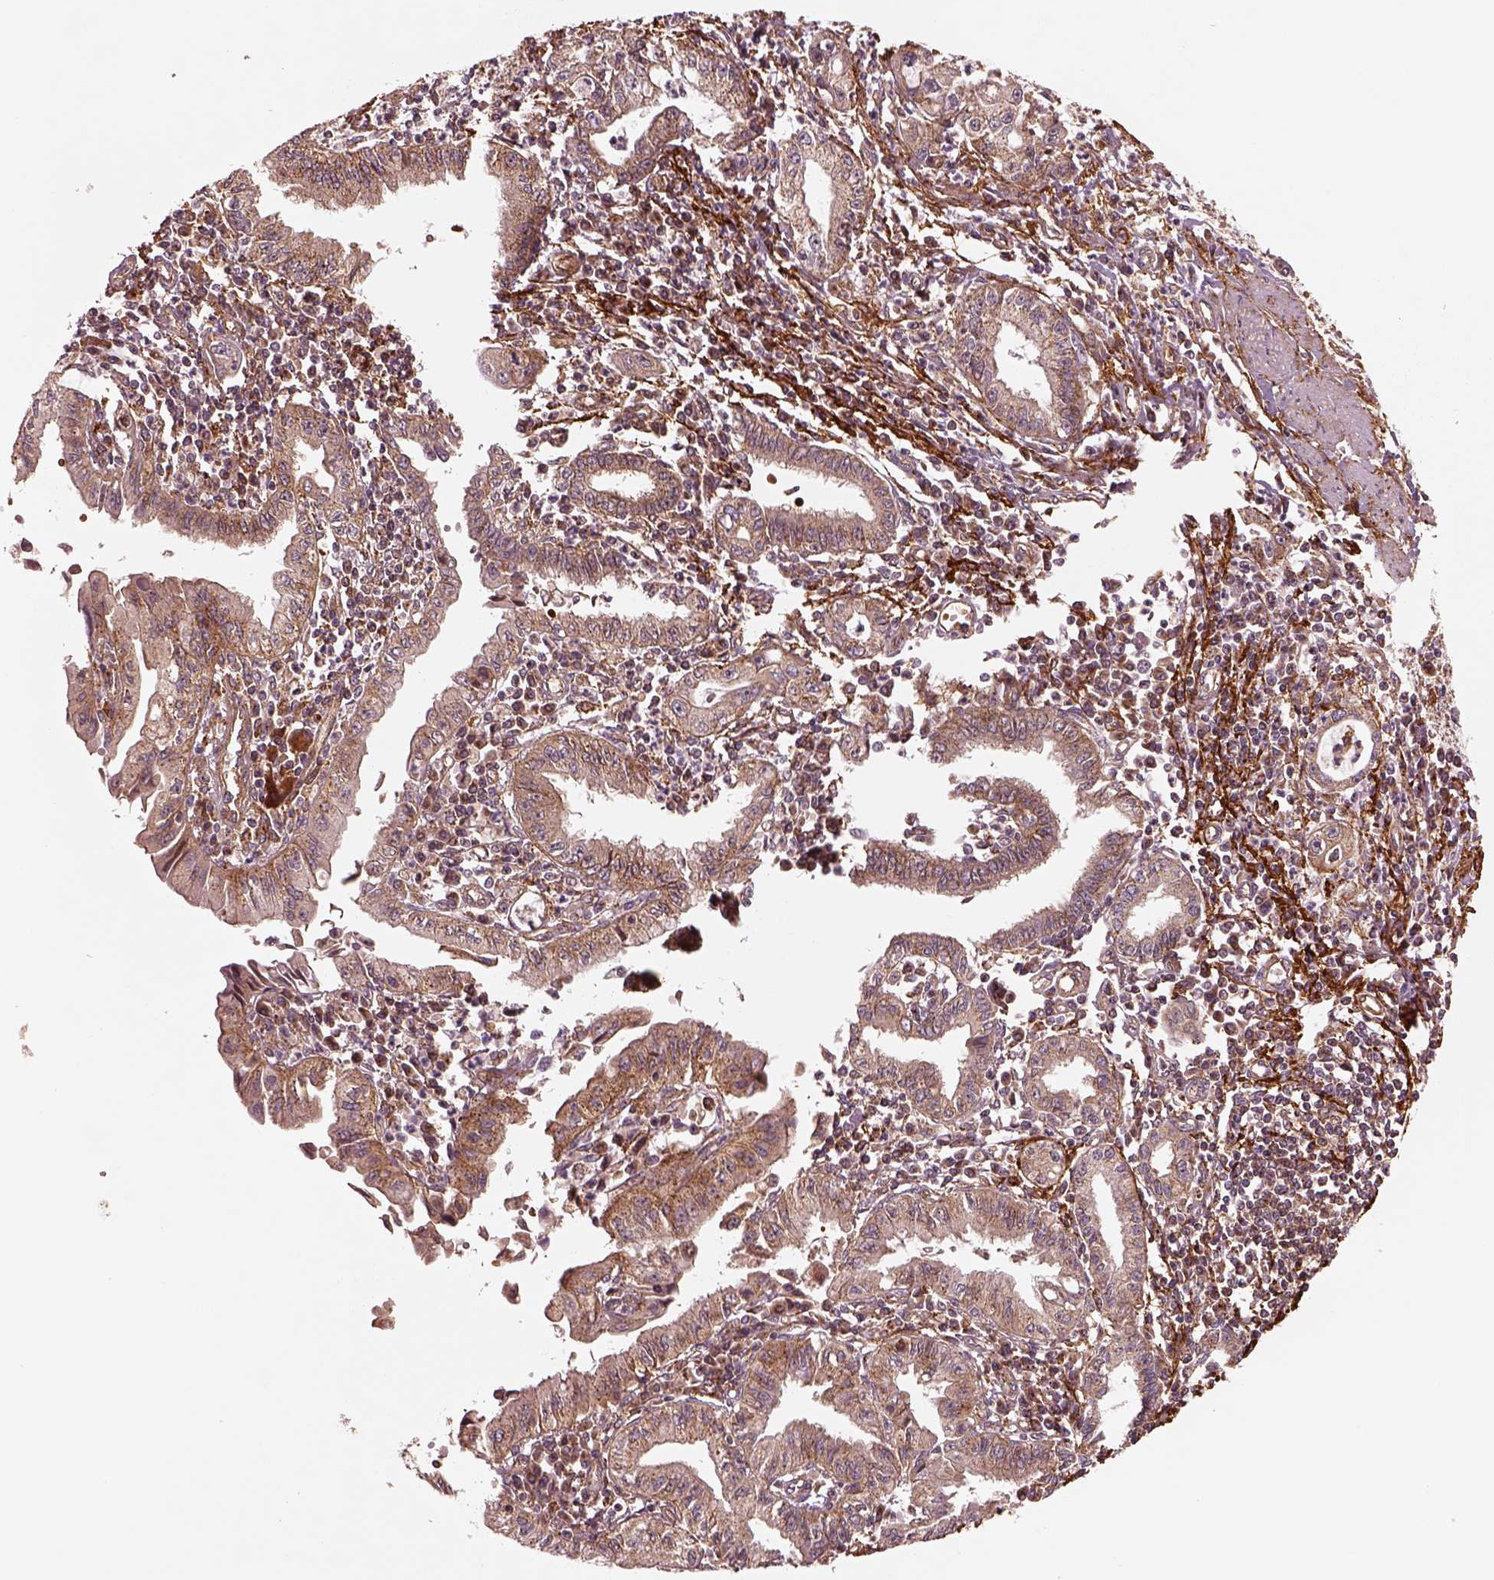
{"staining": {"intensity": "moderate", "quantity": "25%-75%", "location": "cytoplasmic/membranous"}, "tissue": "pancreatic cancer", "cell_type": "Tumor cells", "image_type": "cancer", "snomed": [{"axis": "morphology", "description": "Adenocarcinoma, NOS"}, {"axis": "topography", "description": "Pancreas"}], "caption": "Approximately 25%-75% of tumor cells in human adenocarcinoma (pancreatic) demonstrate moderate cytoplasmic/membranous protein expression as visualized by brown immunohistochemical staining.", "gene": "WASHC2A", "patient": {"sex": "male", "age": 72}}